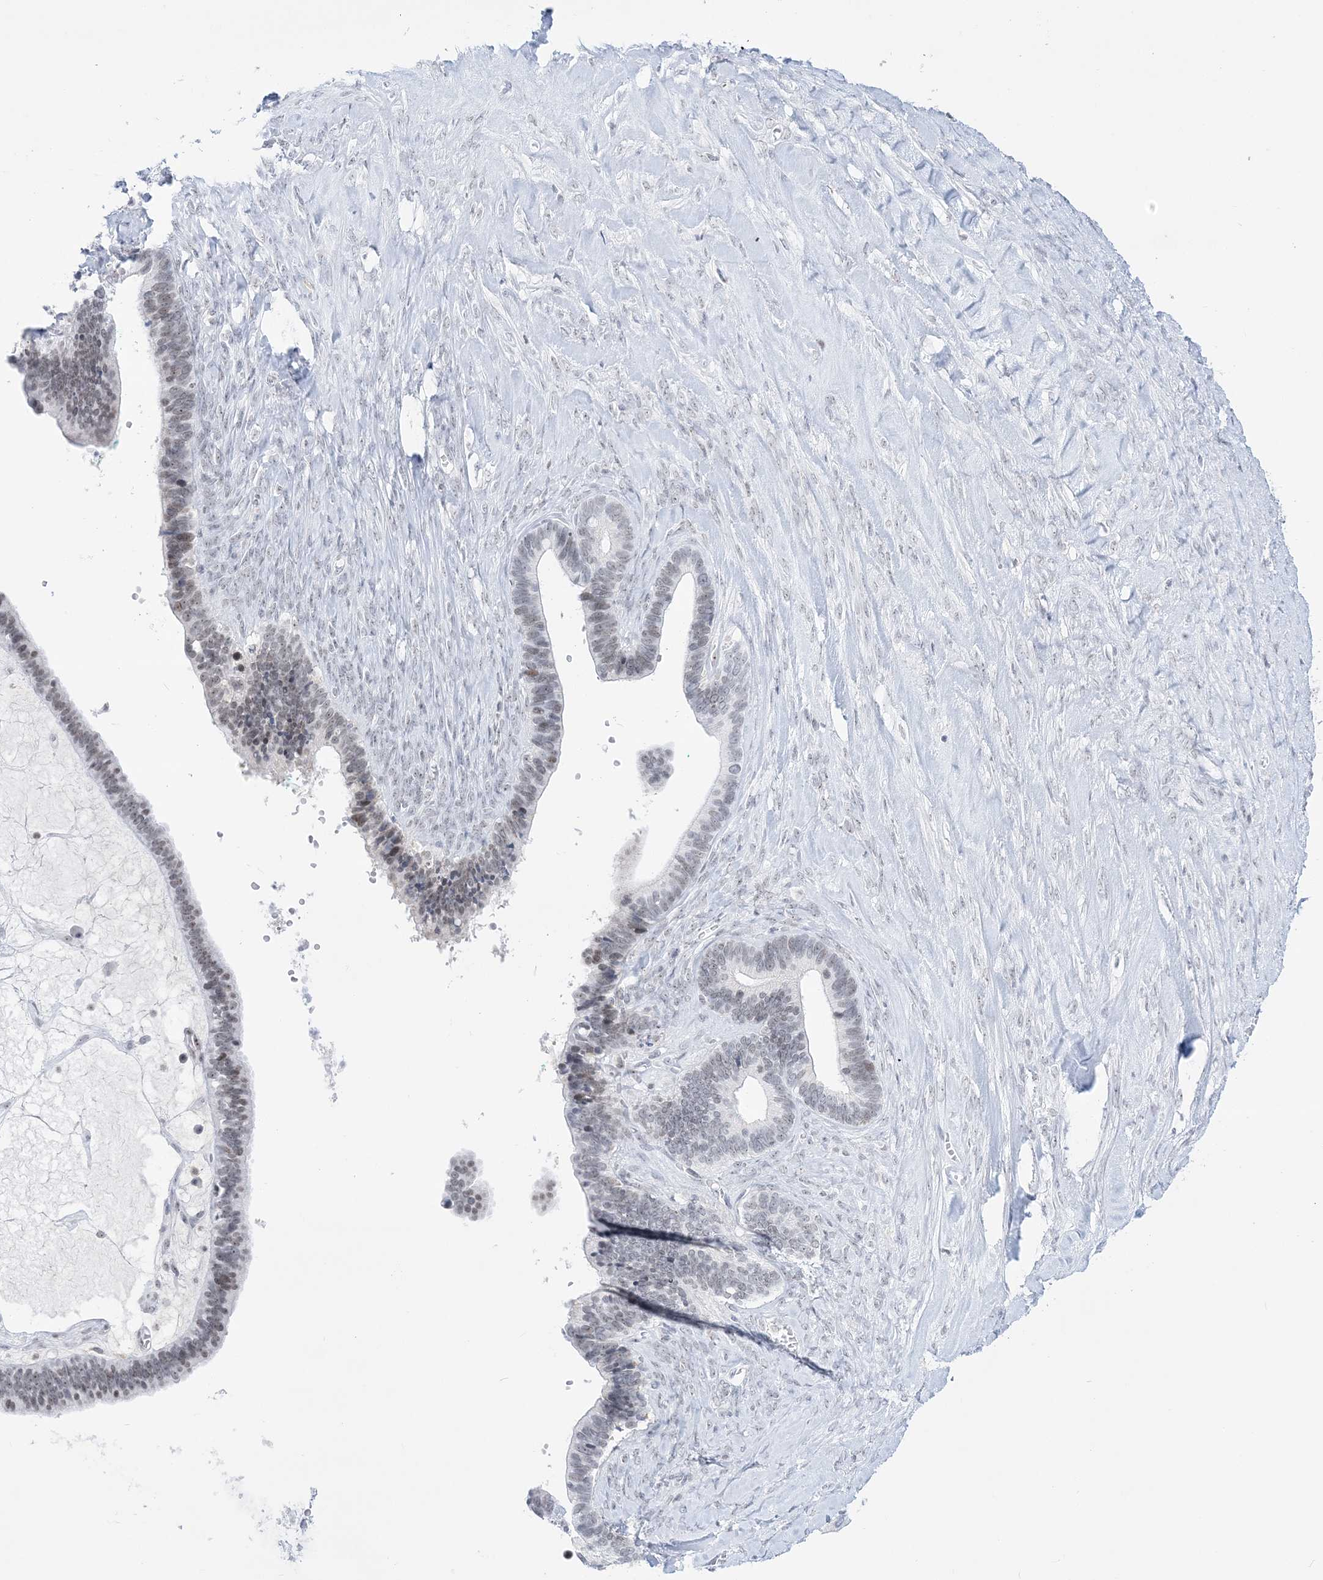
{"staining": {"intensity": "moderate", "quantity": "25%-75%", "location": "nuclear"}, "tissue": "ovarian cancer", "cell_type": "Tumor cells", "image_type": "cancer", "snomed": [{"axis": "morphology", "description": "Cystadenocarcinoma, serous, NOS"}, {"axis": "topography", "description": "Ovary"}], "caption": "The photomicrograph reveals staining of serous cystadenocarcinoma (ovarian), revealing moderate nuclear protein positivity (brown color) within tumor cells. The staining is performed using DAB brown chromogen to label protein expression. The nuclei are counter-stained blue using hematoxylin.", "gene": "DDX21", "patient": {"sex": "female", "age": 56}}